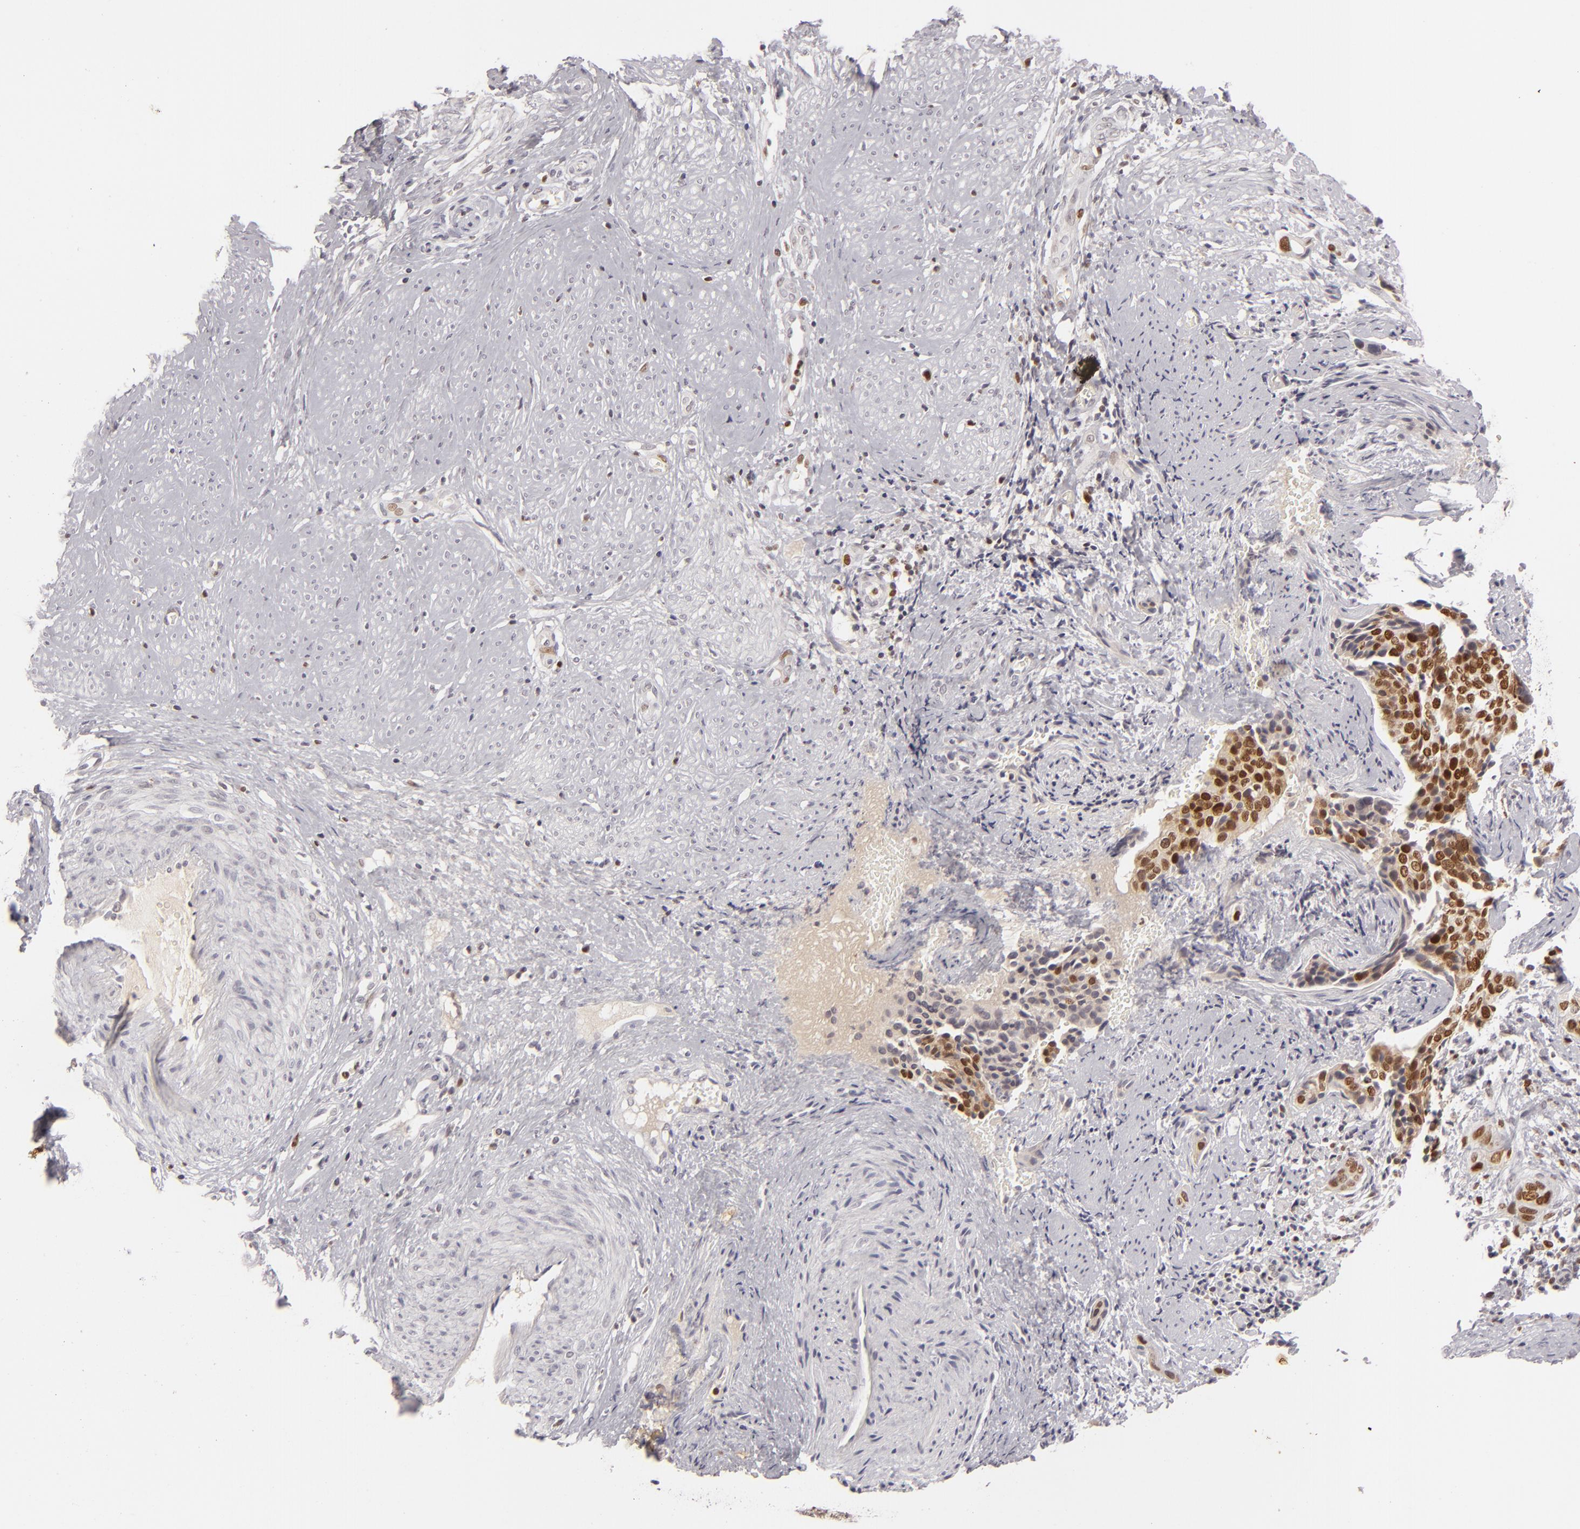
{"staining": {"intensity": "strong", "quantity": ">75%", "location": "nuclear"}, "tissue": "cervical cancer", "cell_type": "Tumor cells", "image_type": "cancer", "snomed": [{"axis": "morphology", "description": "Squamous cell carcinoma, NOS"}, {"axis": "topography", "description": "Cervix"}], "caption": "IHC staining of cervical cancer, which demonstrates high levels of strong nuclear staining in about >75% of tumor cells indicating strong nuclear protein staining. The staining was performed using DAB (brown) for protein detection and nuclei were counterstained in hematoxylin (blue).", "gene": "FEN1", "patient": {"sex": "female", "age": 31}}